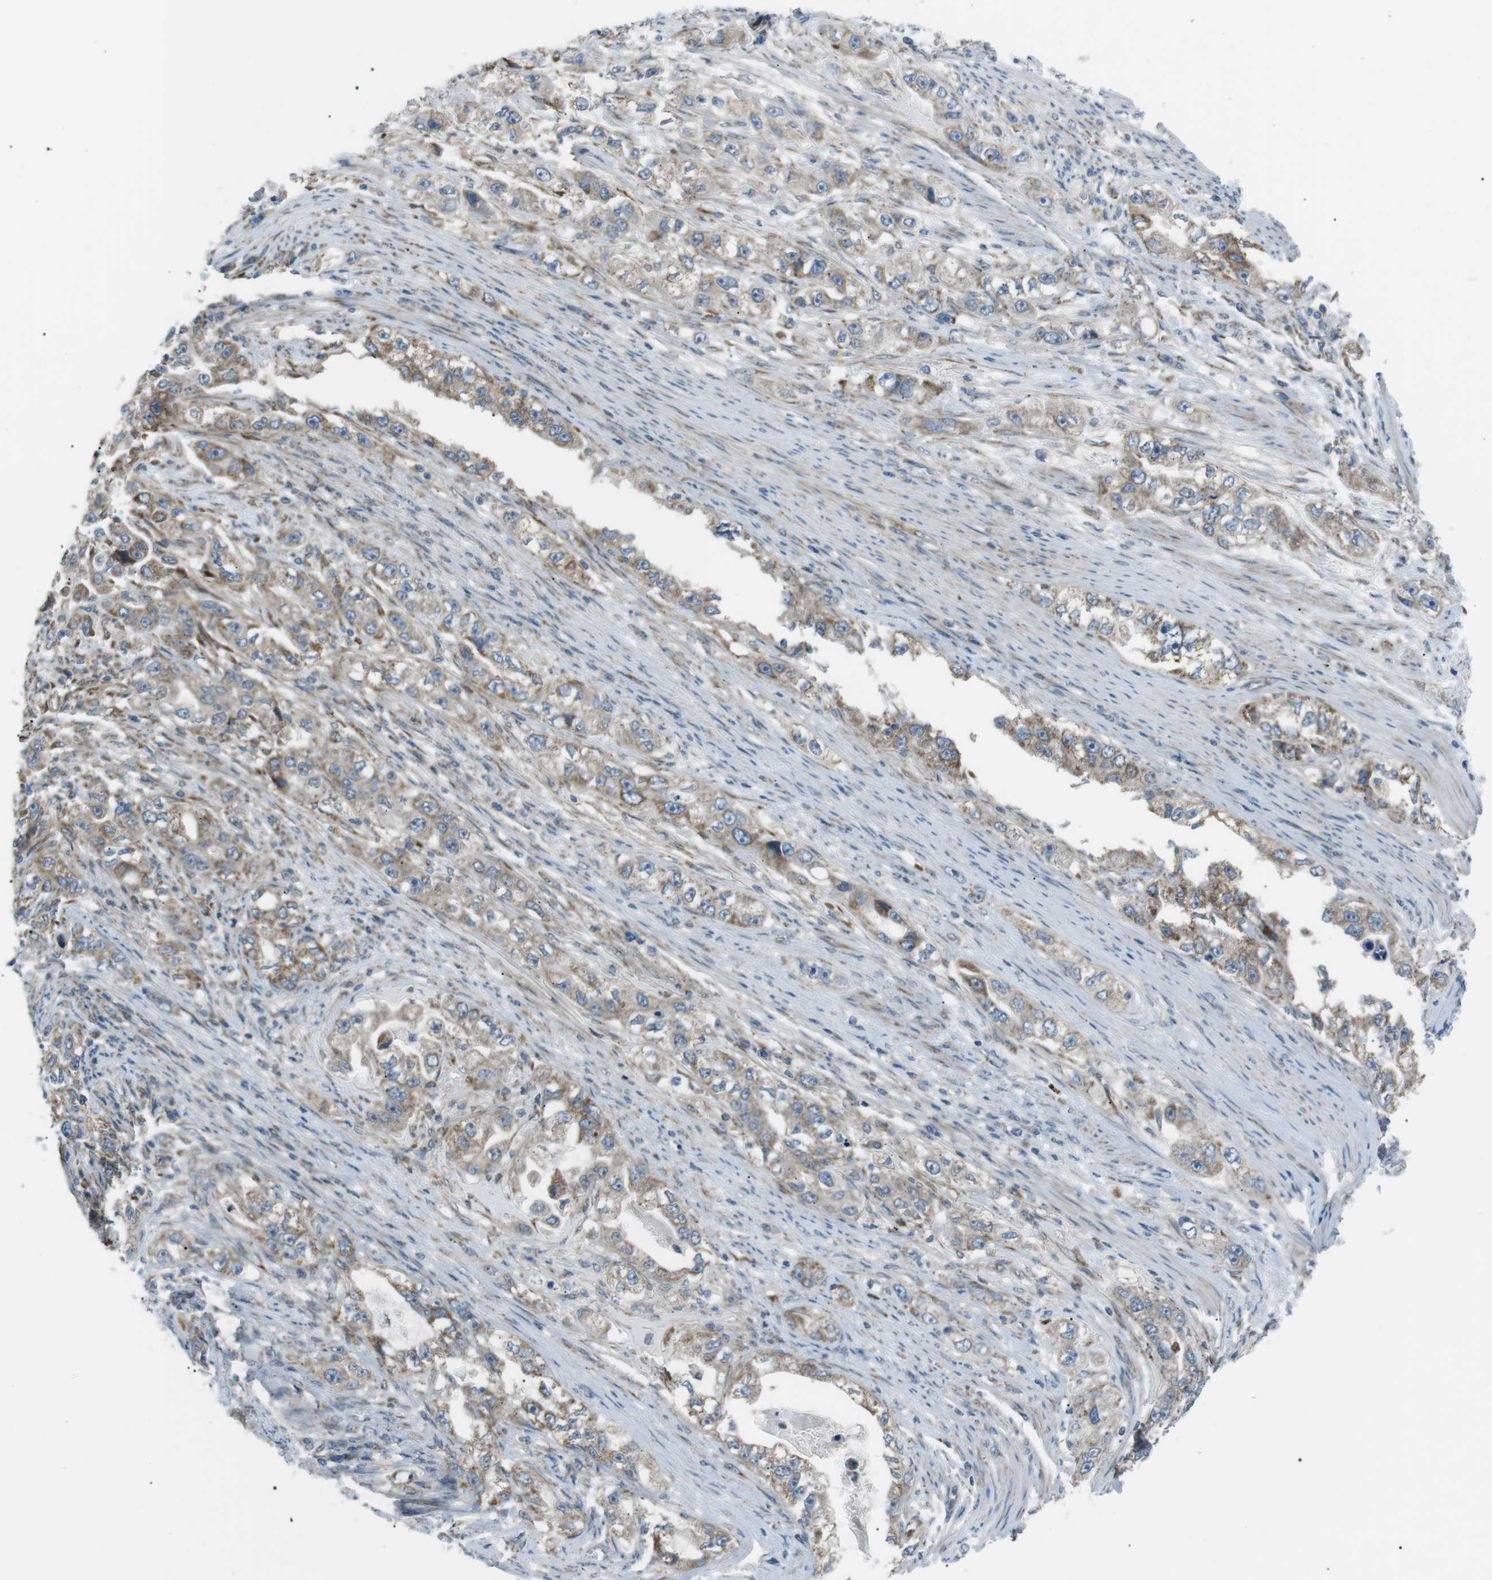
{"staining": {"intensity": "moderate", "quantity": "25%-75%", "location": "cytoplasmic/membranous"}, "tissue": "stomach cancer", "cell_type": "Tumor cells", "image_type": "cancer", "snomed": [{"axis": "morphology", "description": "Adenocarcinoma, NOS"}, {"axis": "topography", "description": "Stomach, lower"}], "caption": "Protein expression analysis of adenocarcinoma (stomach) reveals moderate cytoplasmic/membranous positivity in about 25%-75% of tumor cells.", "gene": "ARID5B", "patient": {"sex": "female", "age": 93}}